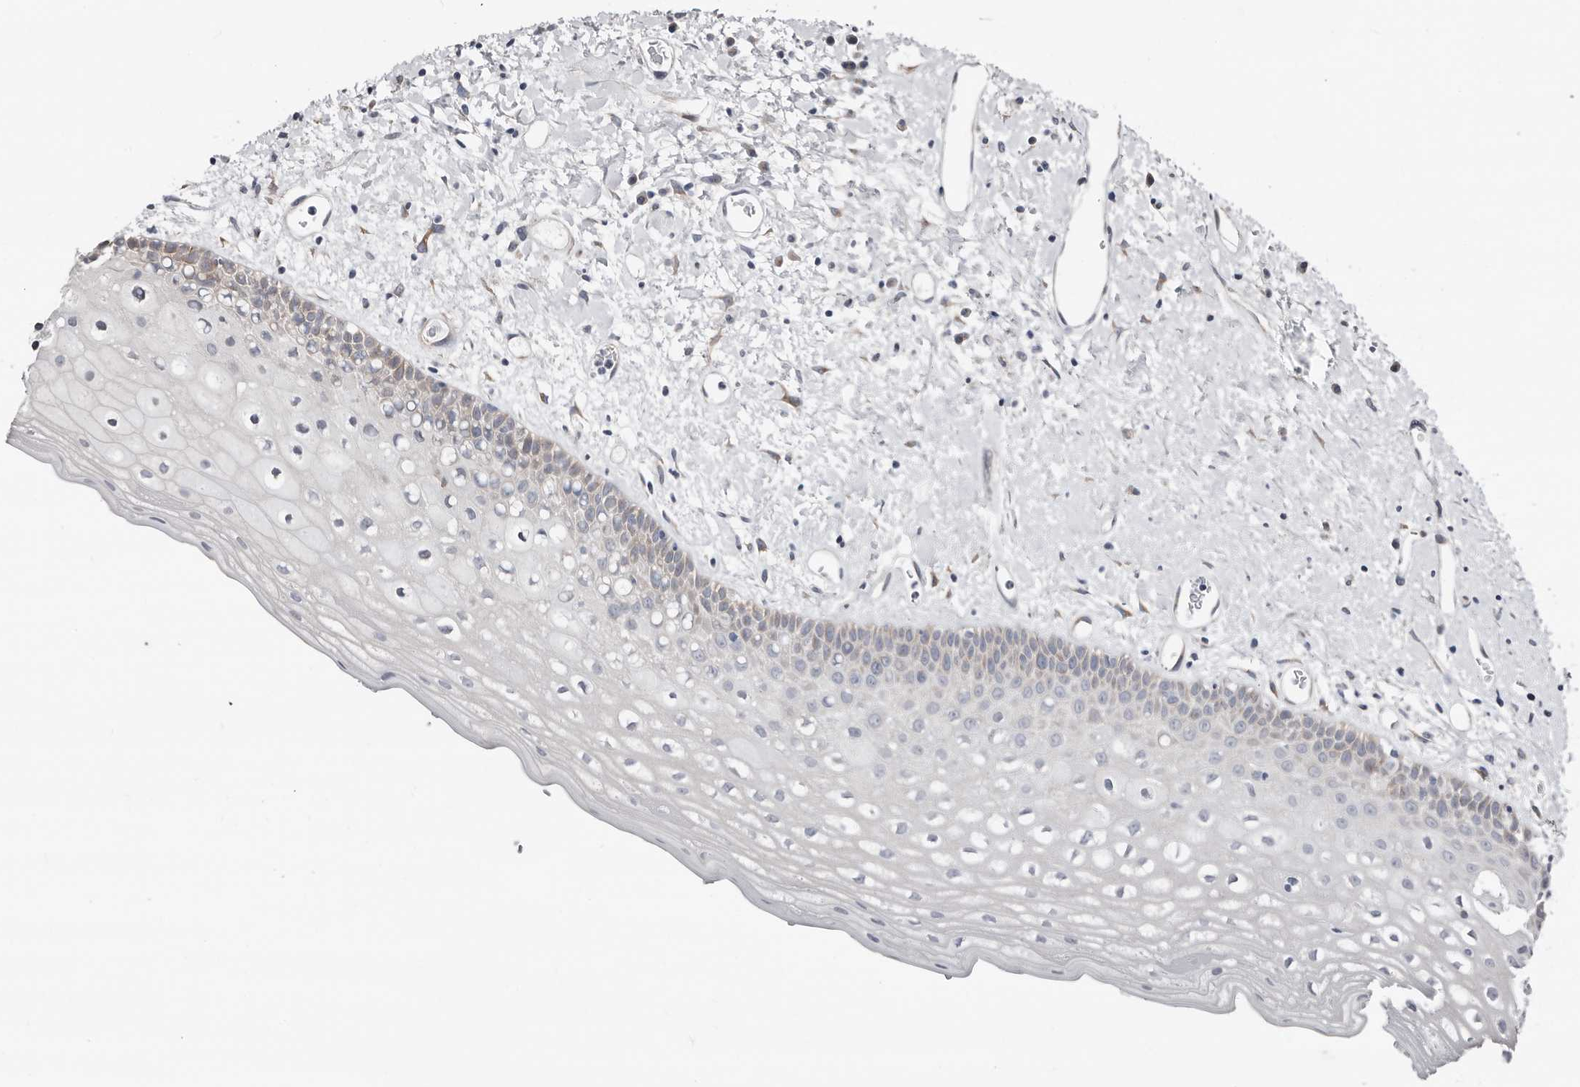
{"staining": {"intensity": "negative", "quantity": "none", "location": "none"}, "tissue": "oral mucosa", "cell_type": "Squamous epithelial cells", "image_type": "normal", "snomed": [{"axis": "morphology", "description": "Normal tissue, NOS"}, {"axis": "topography", "description": "Oral tissue"}], "caption": "This photomicrograph is of unremarkable oral mucosa stained with immunohistochemistry to label a protein in brown with the nuclei are counter-stained blue. There is no expression in squamous epithelial cells.", "gene": "ASRGL1", "patient": {"sex": "female", "age": 76}}